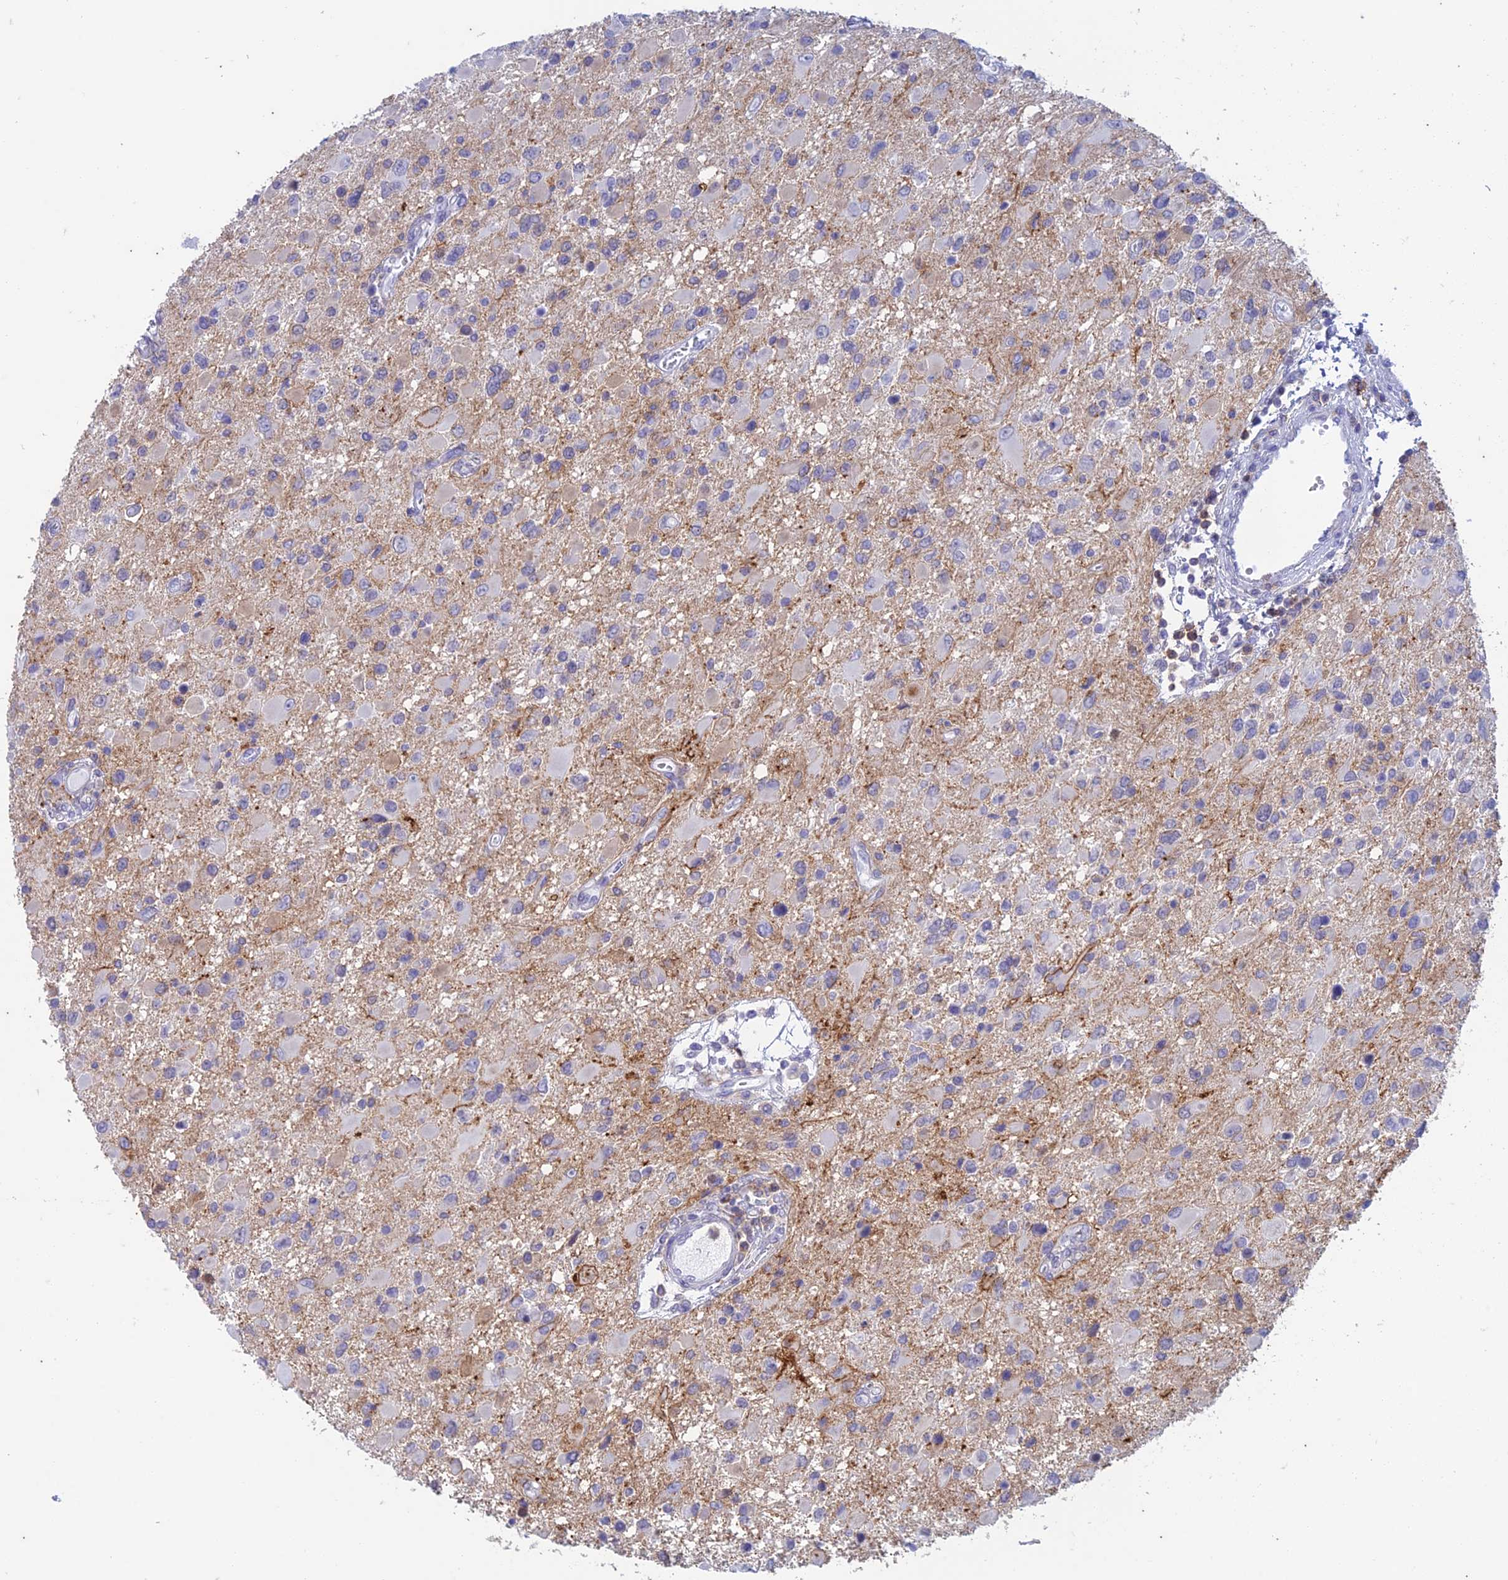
{"staining": {"intensity": "negative", "quantity": "none", "location": "none"}, "tissue": "glioma", "cell_type": "Tumor cells", "image_type": "cancer", "snomed": [{"axis": "morphology", "description": "Glioma, malignant, High grade"}, {"axis": "topography", "description": "Brain"}], "caption": "The IHC photomicrograph has no significant expression in tumor cells of malignant high-grade glioma tissue. (Stains: DAB immunohistochemistry (IHC) with hematoxylin counter stain, Microscopy: brightfield microscopy at high magnification).", "gene": "FGF7", "patient": {"sex": "male", "age": 53}}